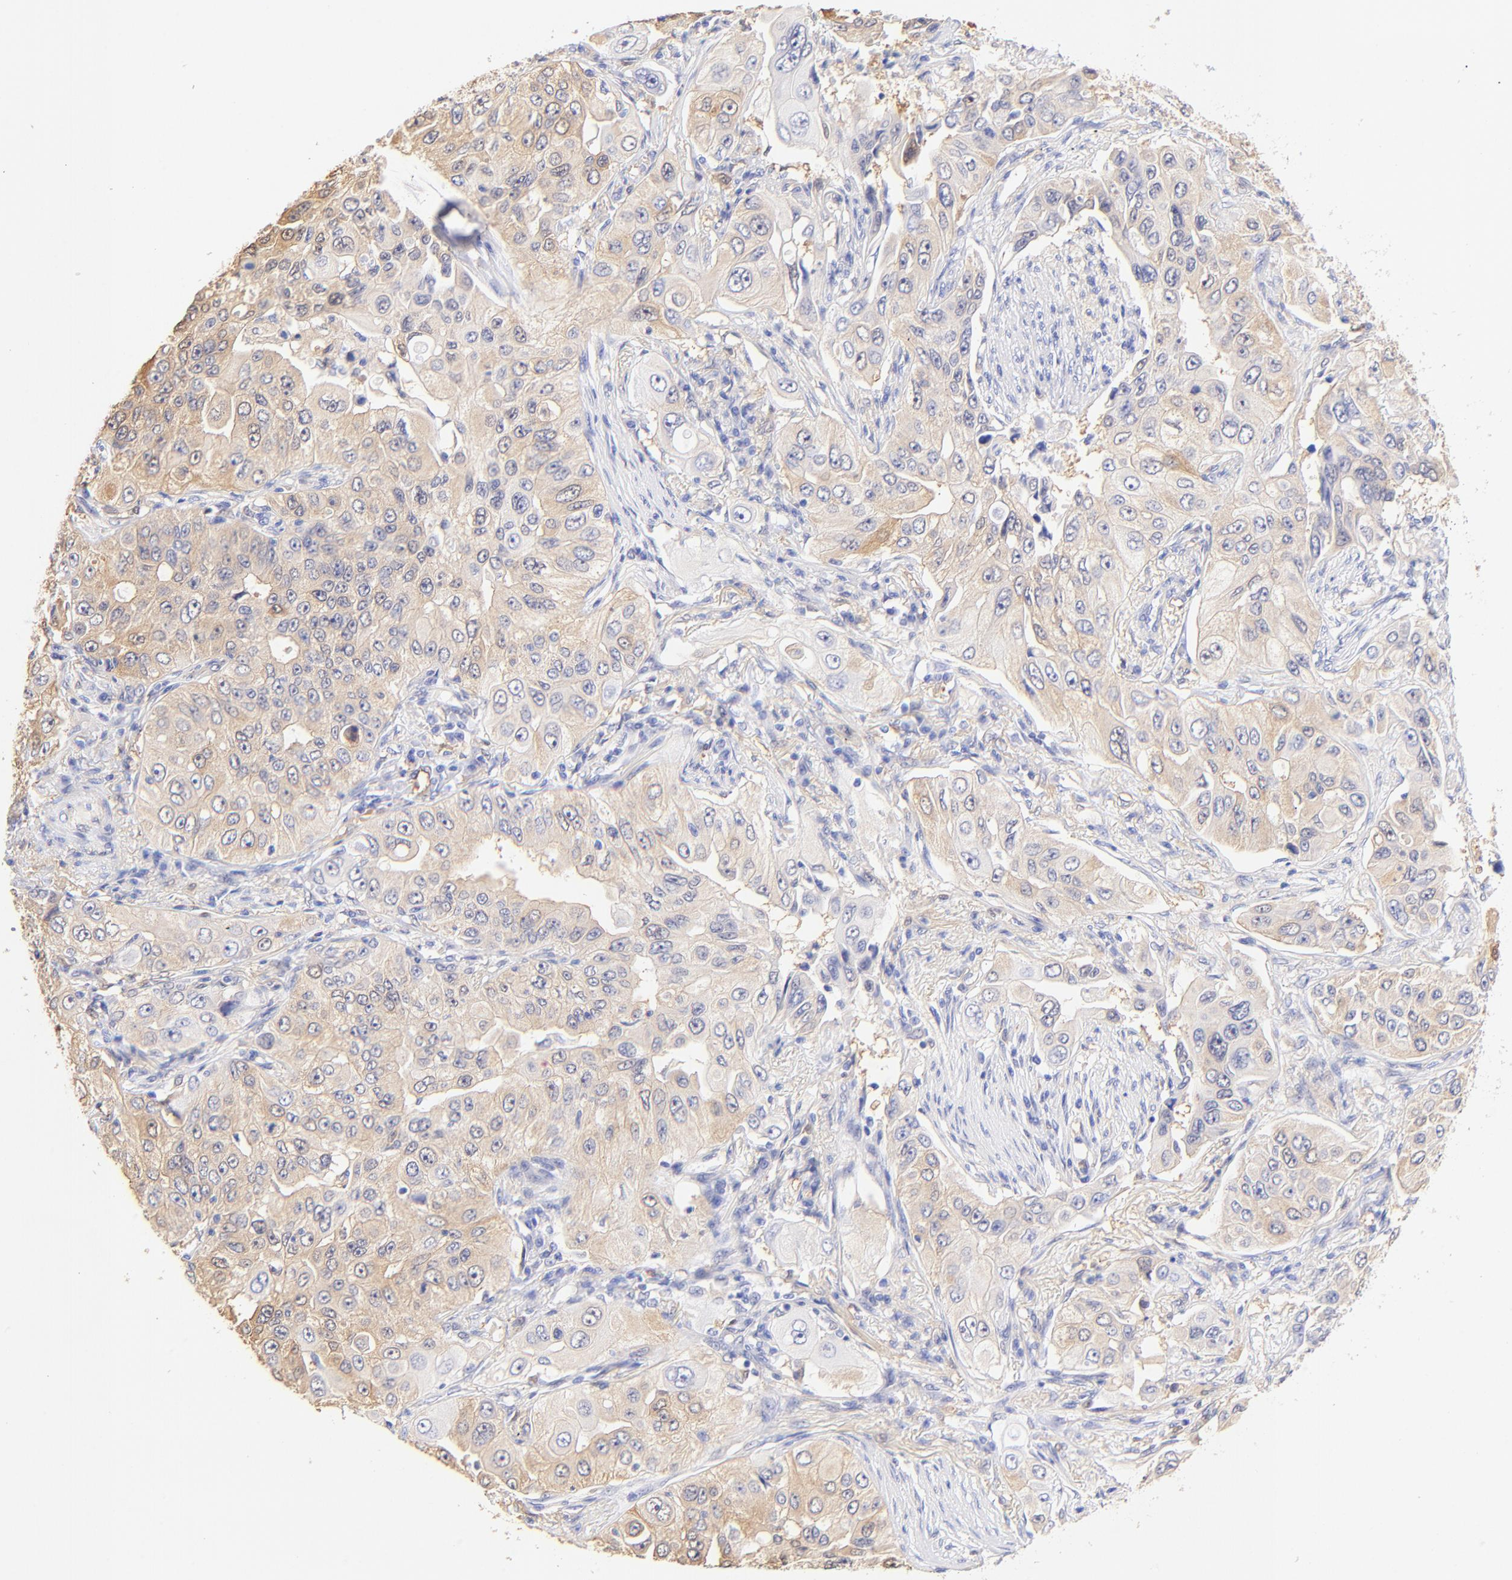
{"staining": {"intensity": "weak", "quantity": ">75%", "location": "cytoplasmic/membranous"}, "tissue": "lung cancer", "cell_type": "Tumor cells", "image_type": "cancer", "snomed": [{"axis": "morphology", "description": "Adenocarcinoma, NOS"}, {"axis": "topography", "description": "Lung"}], "caption": "This photomicrograph reveals IHC staining of lung cancer (adenocarcinoma), with low weak cytoplasmic/membranous expression in about >75% of tumor cells.", "gene": "ALDH1A1", "patient": {"sex": "male", "age": 84}}